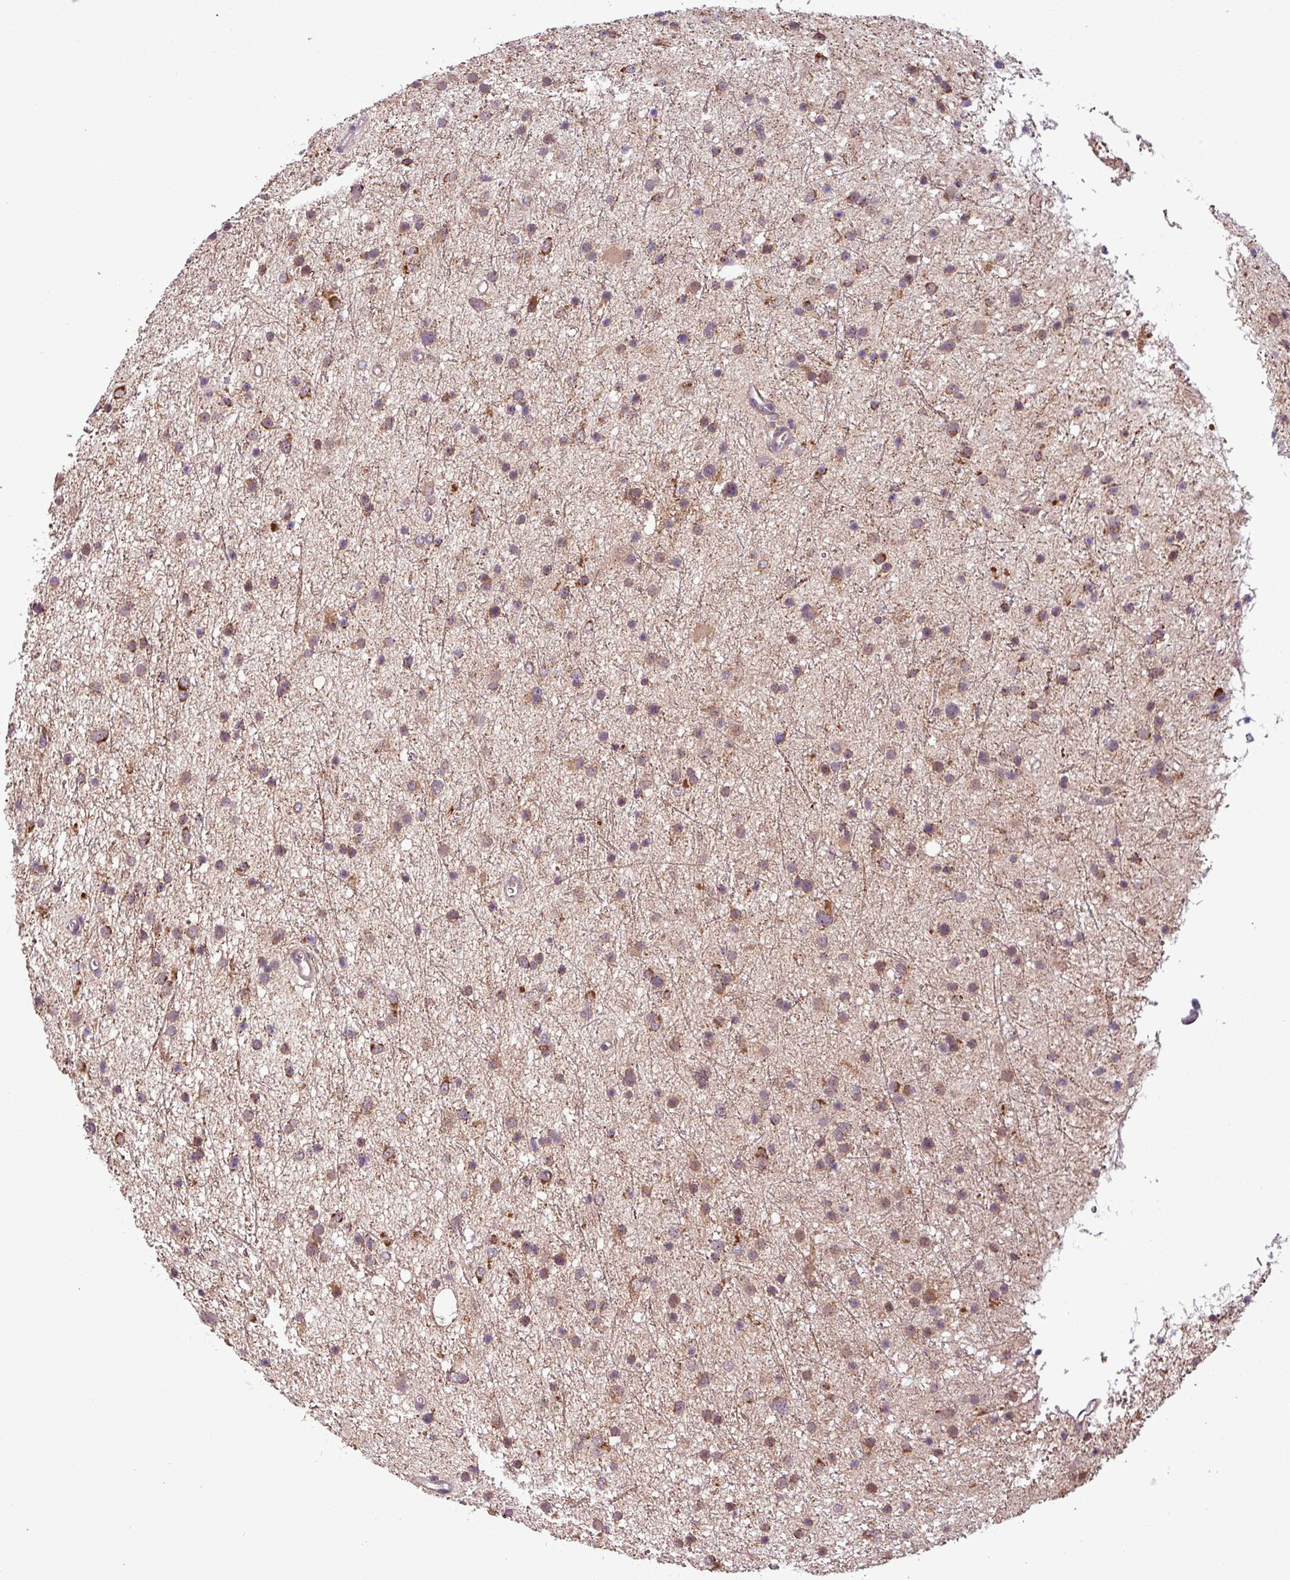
{"staining": {"intensity": "moderate", "quantity": ">75%", "location": "cytoplasmic/membranous"}, "tissue": "glioma", "cell_type": "Tumor cells", "image_type": "cancer", "snomed": [{"axis": "morphology", "description": "Glioma, malignant, Low grade"}, {"axis": "topography", "description": "Cerebral cortex"}], "caption": "The micrograph reveals immunohistochemical staining of glioma. There is moderate cytoplasmic/membranous expression is identified in about >75% of tumor cells.", "gene": "MCTP2", "patient": {"sex": "female", "age": 39}}